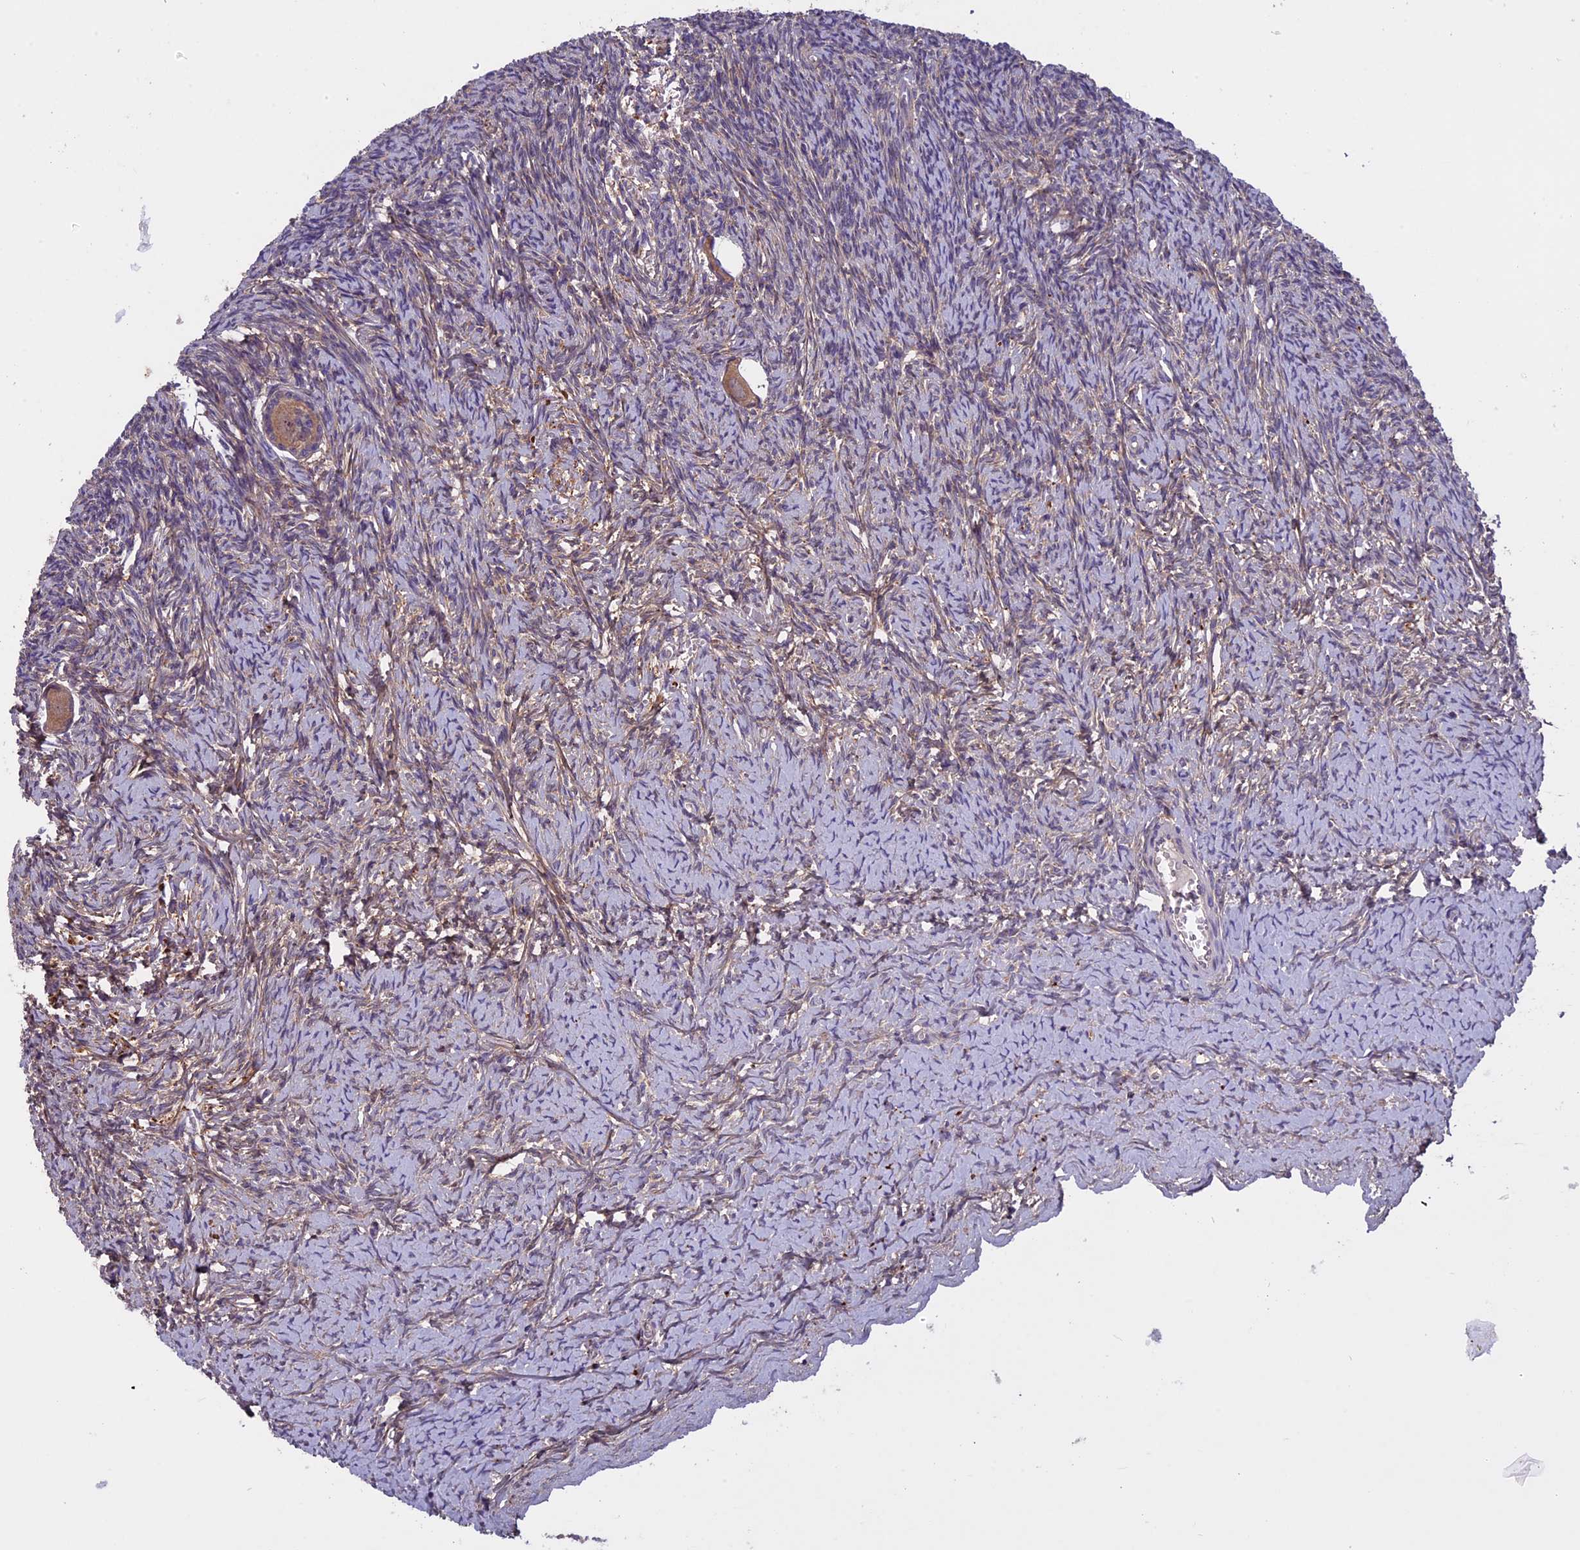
{"staining": {"intensity": "weak", "quantity": ">75%", "location": "cytoplasmic/membranous"}, "tissue": "ovary", "cell_type": "Follicle cells", "image_type": "normal", "snomed": [{"axis": "morphology", "description": "Normal tissue, NOS"}, {"axis": "topography", "description": "Ovary"}], "caption": "High-power microscopy captured an immunohistochemistry (IHC) histopathology image of benign ovary, revealing weak cytoplasmic/membranous staining in approximately >75% of follicle cells.", "gene": "DCTN5", "patient": {"sex": "female", "age": 39}}